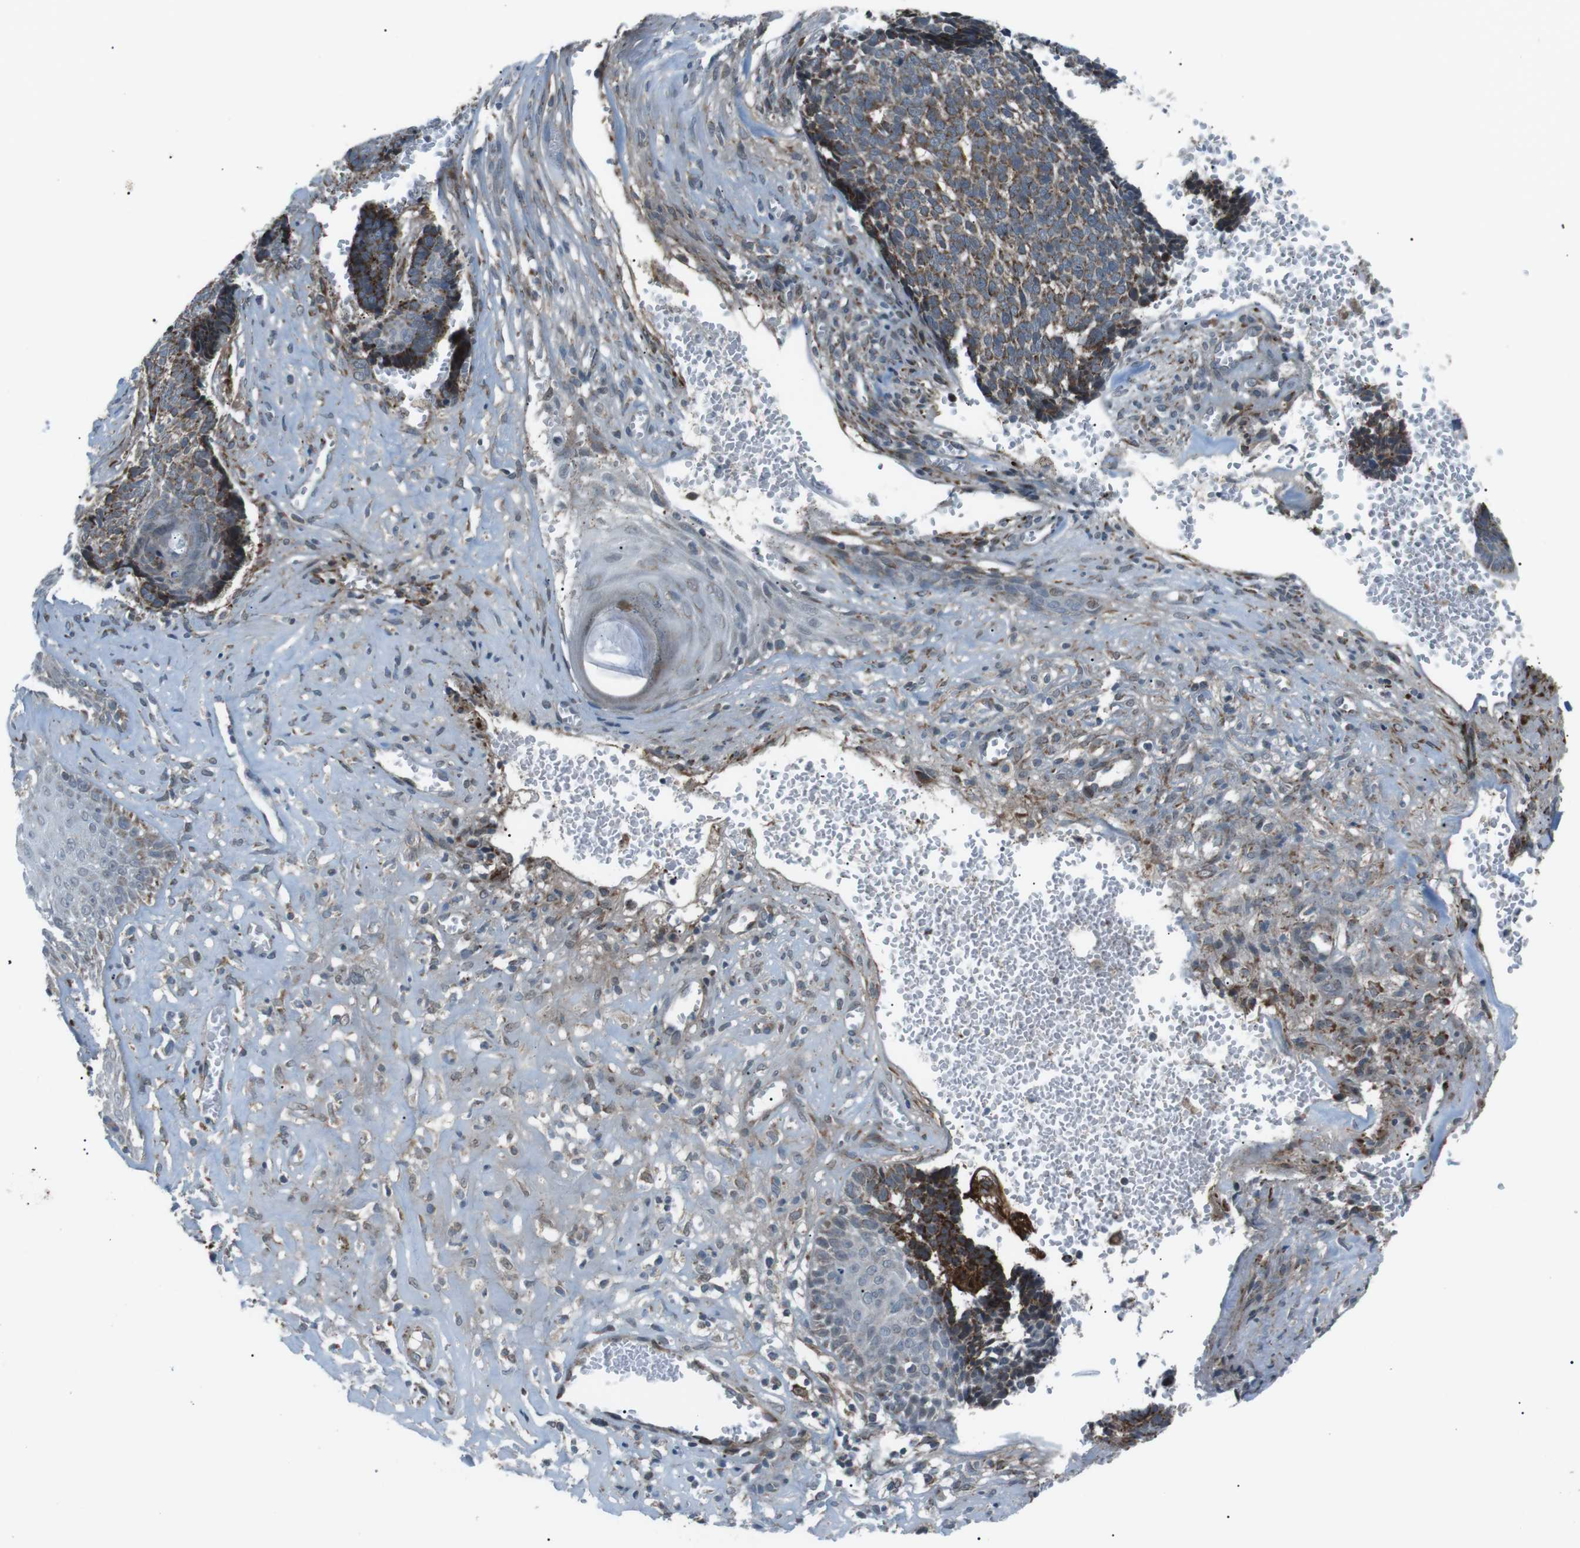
{"staining": {"intensity": "moderate", "quantity": ">75%", "location": "cytoplasmic/membranous"}, "tissue": "skin cancer", "cell_type": "Tumor cells", "image_type": "cancer", "snomed": [{"axis": "morphology", "description": "Basal cell carcinoma"}, {"axis": "topography", "description": "Skin"}], "caption": "Immunohistochemistry (IHC) micrograph of neoplastic tissue: human skin basal cell carcinoma stained using immunohistochemistry (IHC) displays medium levels of moderate protein expression localized specifically in the cytoplasmic/membranous of tumor cells, appearing as a cytoplasmic/membranous brown color.", "gene": "ARID5B", "patient": {"sex": "male", "age": 84}}